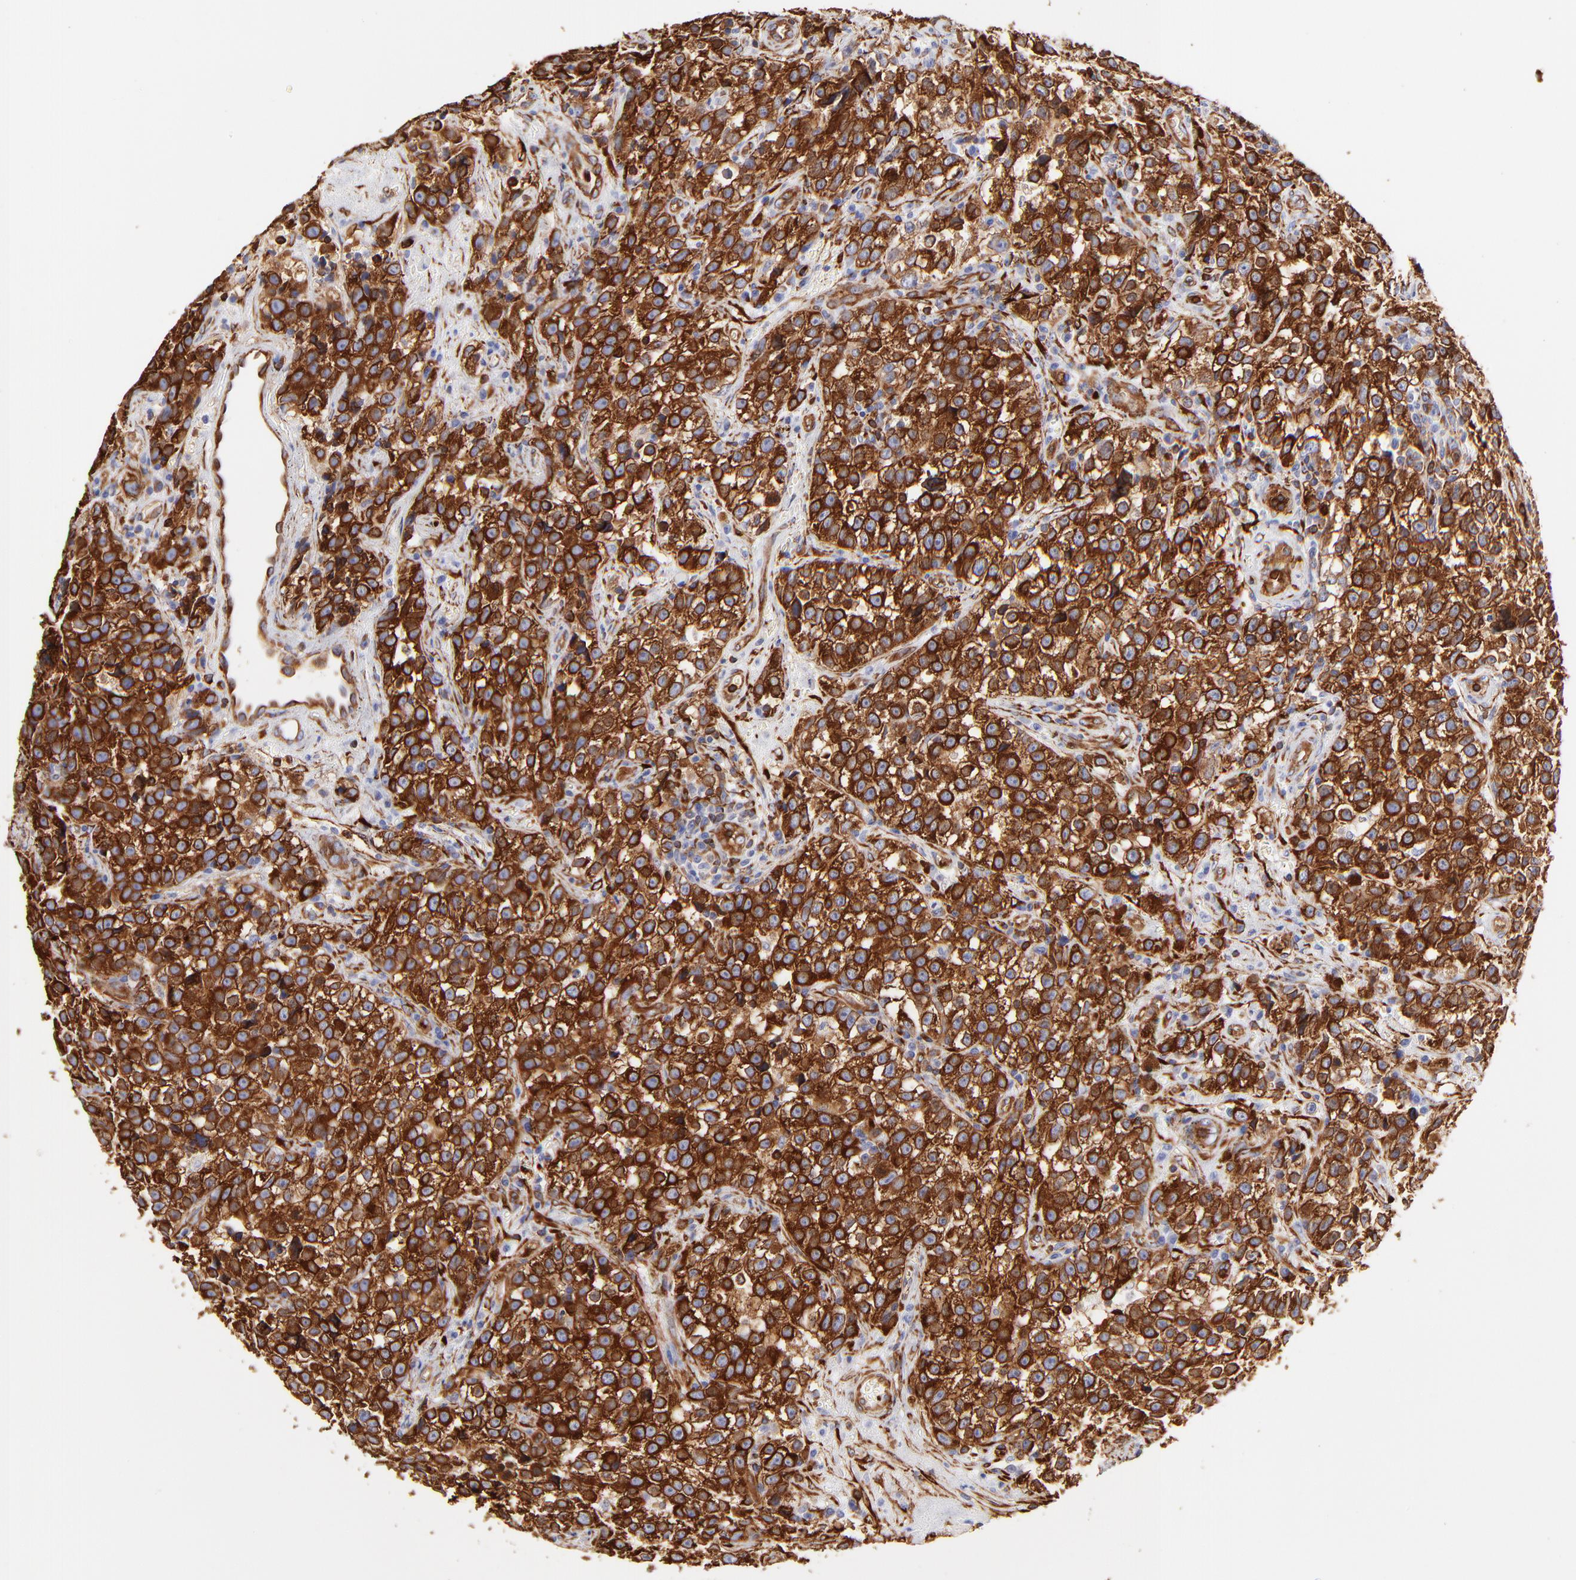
{"staining": {"intensity": "strong", "quantity": ">75%", "location": "cytoplasmic/membranous"}, "tissue": "testis cancer", "cell_type": "Tumor cells", "image_type": "cancer", "snomed": [{"axis": "morphology", "description": "Seminoma, NOS"}, {"axis": "topography", "description": "Testis"}], "caption": "There is high levels of strong cytoplasmic/membranous staining in tumor cells of testis cancer (seminoma), as demonstrated by immunohistochemical staining (brown color).", "gene": "FLNA", "patient": {"sex": "male", "age": 38}}